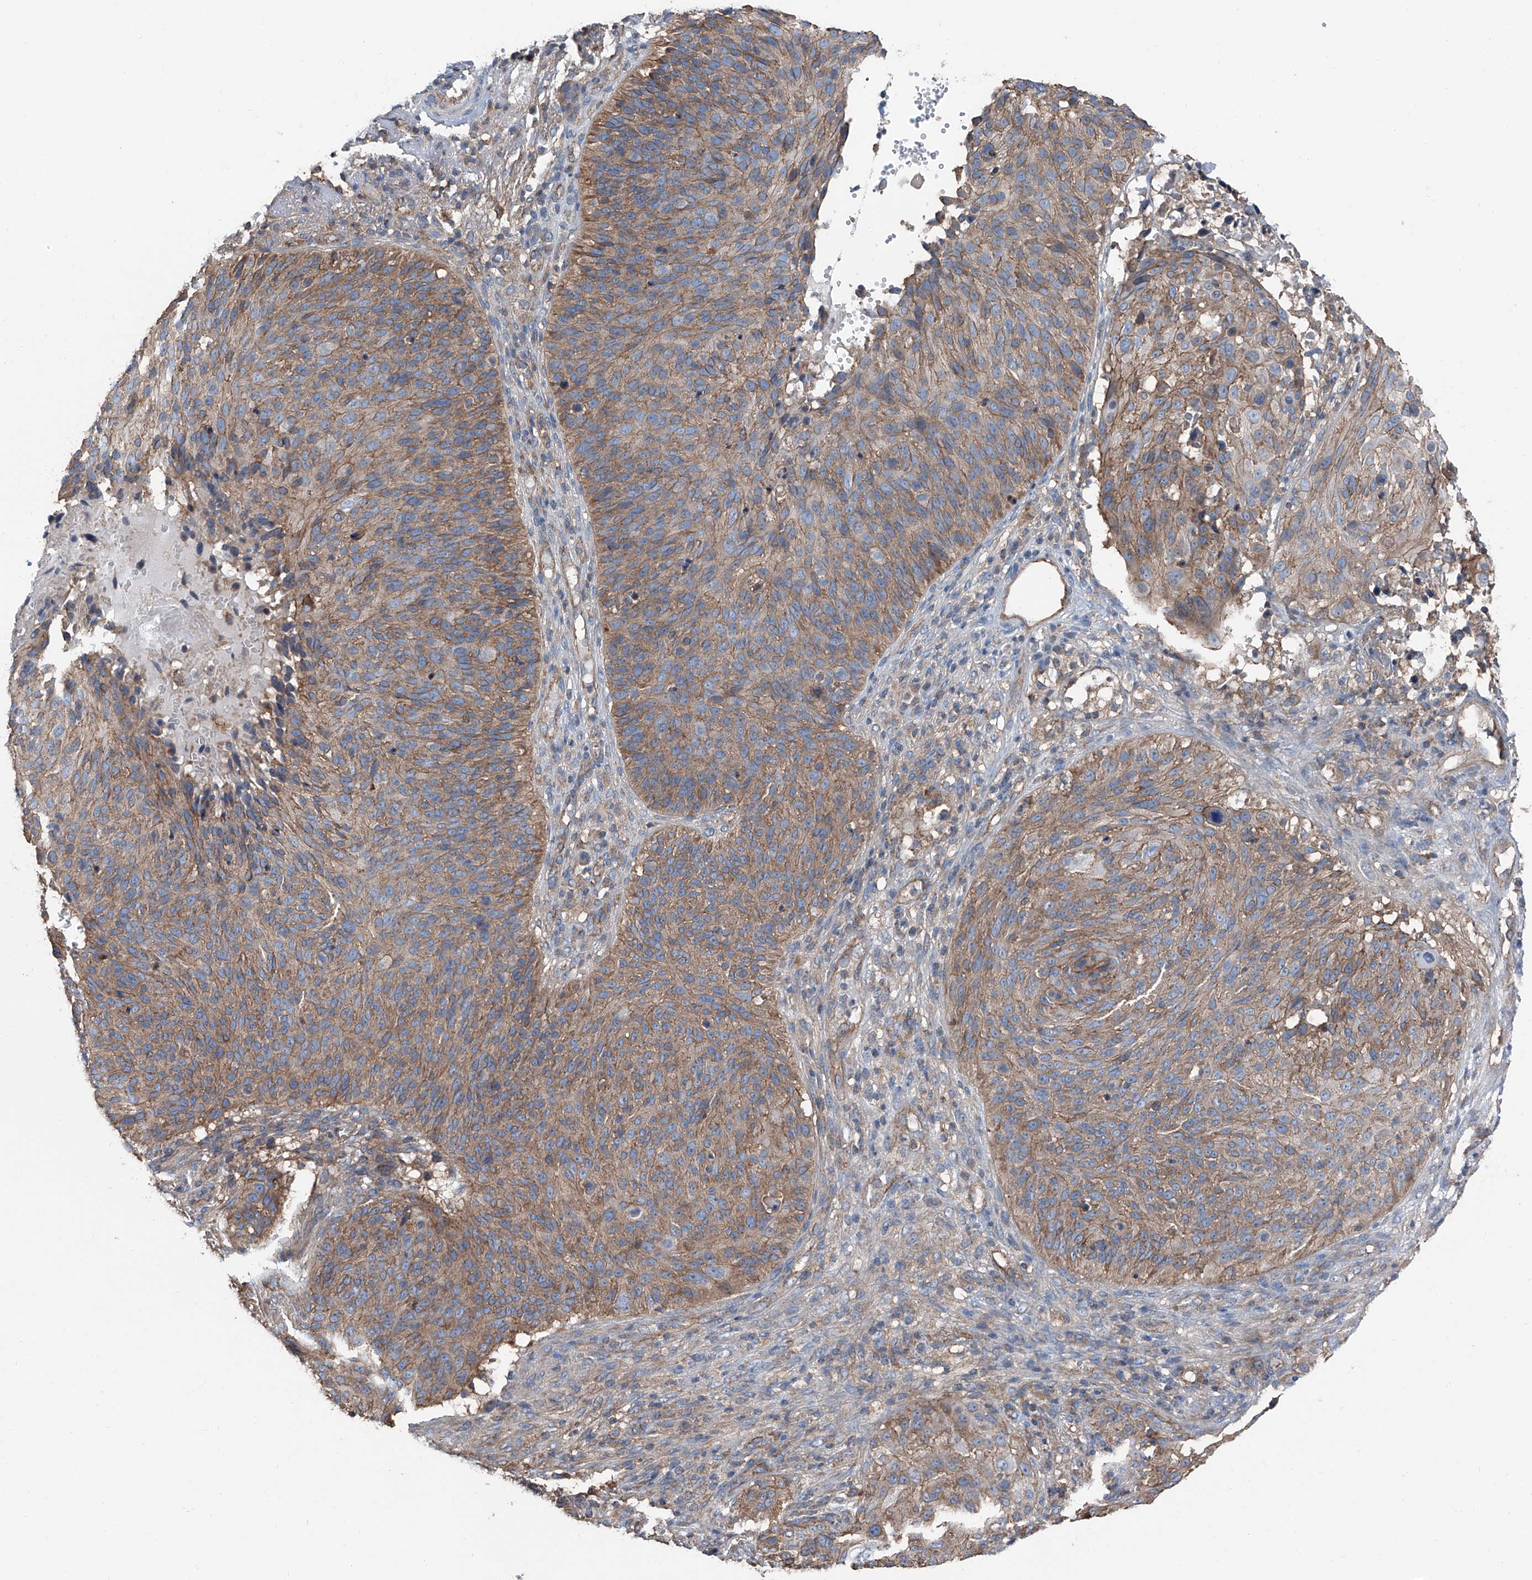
{"staining": {"intensity": "moderate", "quantity": ">75%", "location": "cytoplasmic/membranous"}, "tissue": "cervical cancer", "cell_type": "Tumor cells", "image_type": "cancer", "snomed": [{"axis": "morphology", "description": "Squamous cell carcinoma, NOS"}, {"axis": "topography", "description": "Cervix"}], "caption": "Brown immunohistochemical staining in human cervical cancer (squamous cell carcinoma) shows moderate cytoplasmic/membranous staining in about >75% of tumor cells.", "gene": "GPR142", "patient": {"sex": "female", "age": 74}}